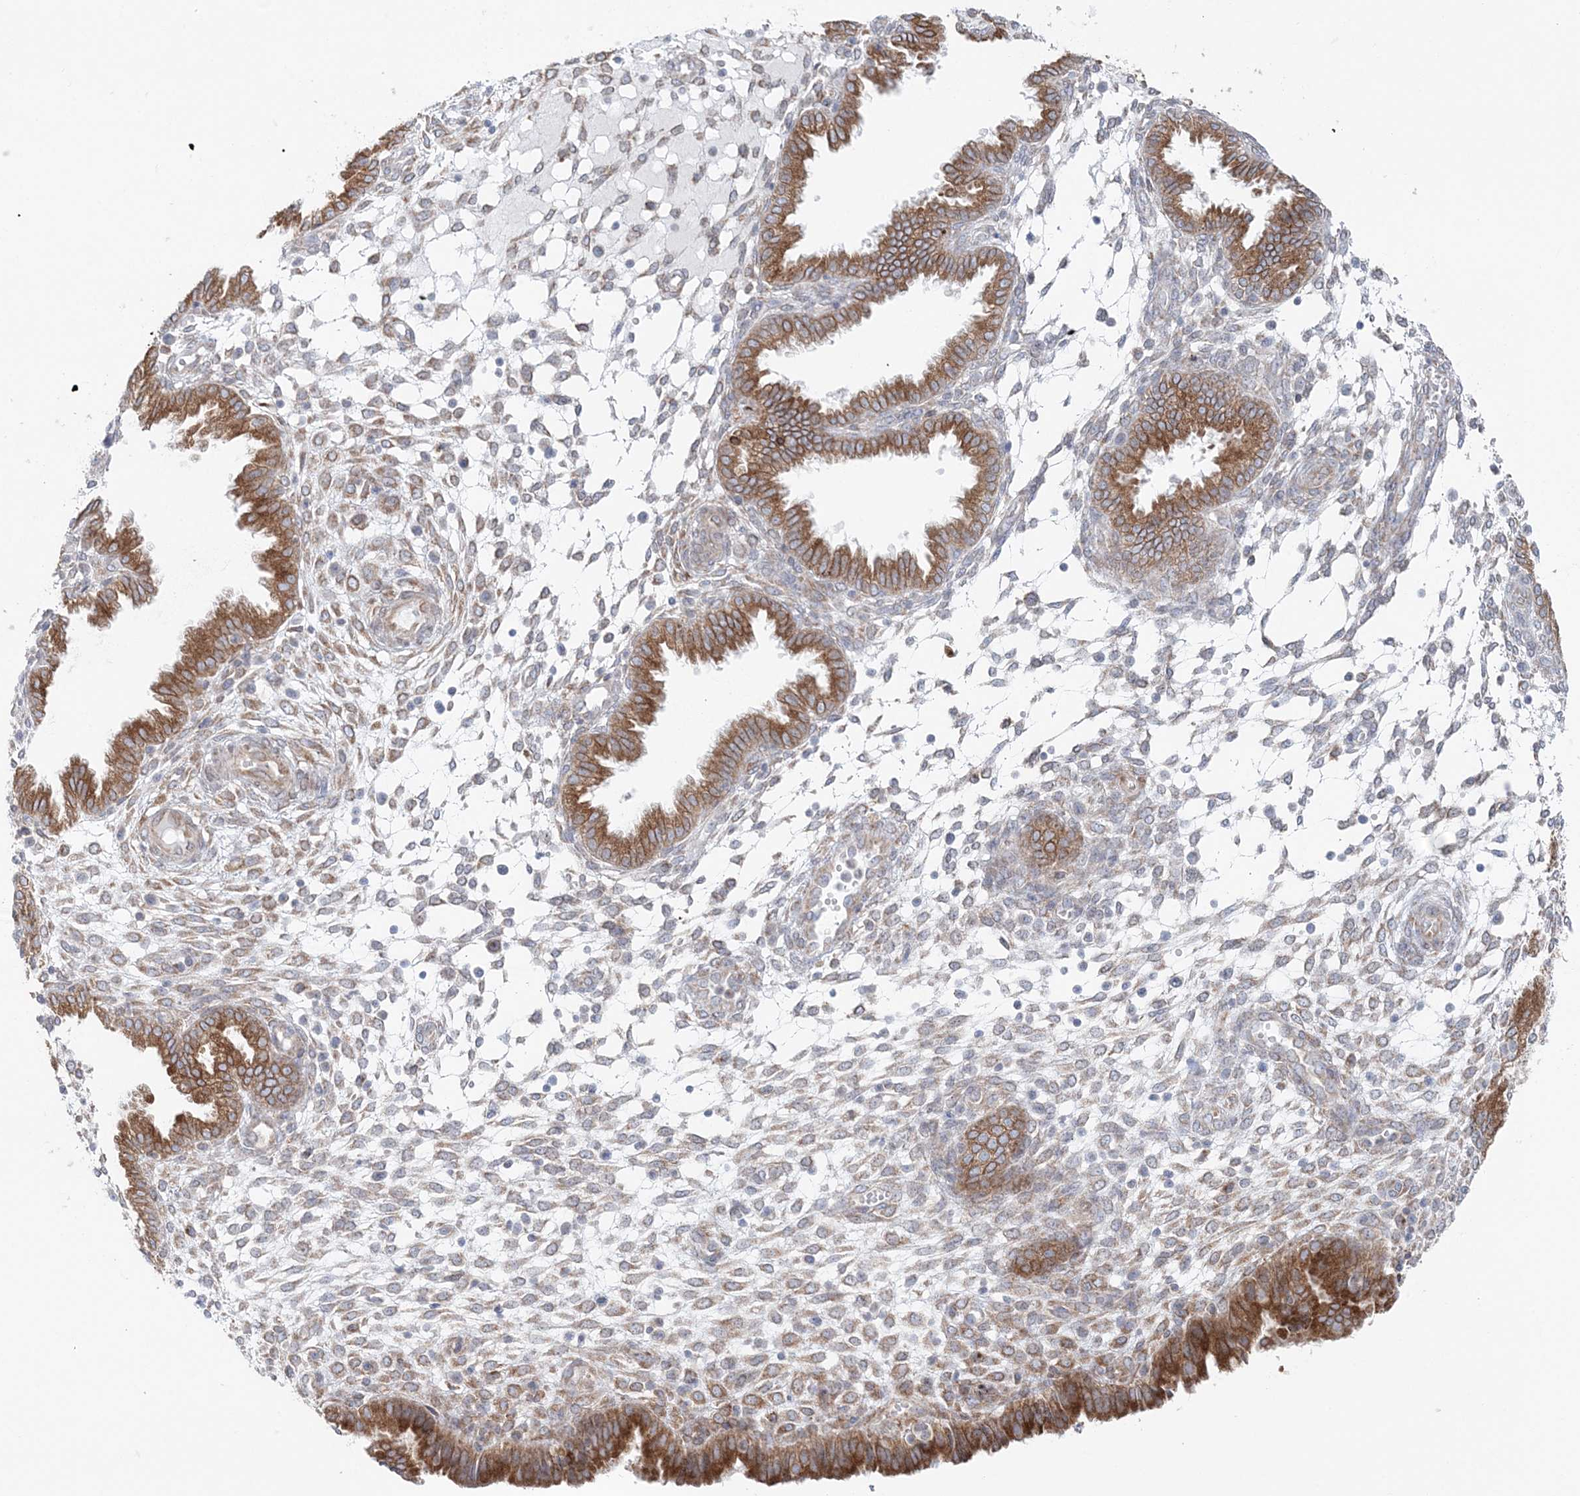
{"staining": {"intensity": "weak", "quantity": "25%-75%", "location": "cytoplasmic/membranous"}, "tissue": "endometrium", "cell_type": "Cells in endometrial stroma", "image_type": "normal", "snomed": [{"axis": "morphology", "description": "Normal tissue, NOS"}, {"axis": "topography", "description": "Endometrium"}], "caption": "Weak cytoplasmic/membranous expression for a protein is identified in approximately 25%-75% of cells in endometrial stroma of unremarkable endometrium using IHC.", "gene": "TMED10", "patient": {"sex": "female", "age": 33}}